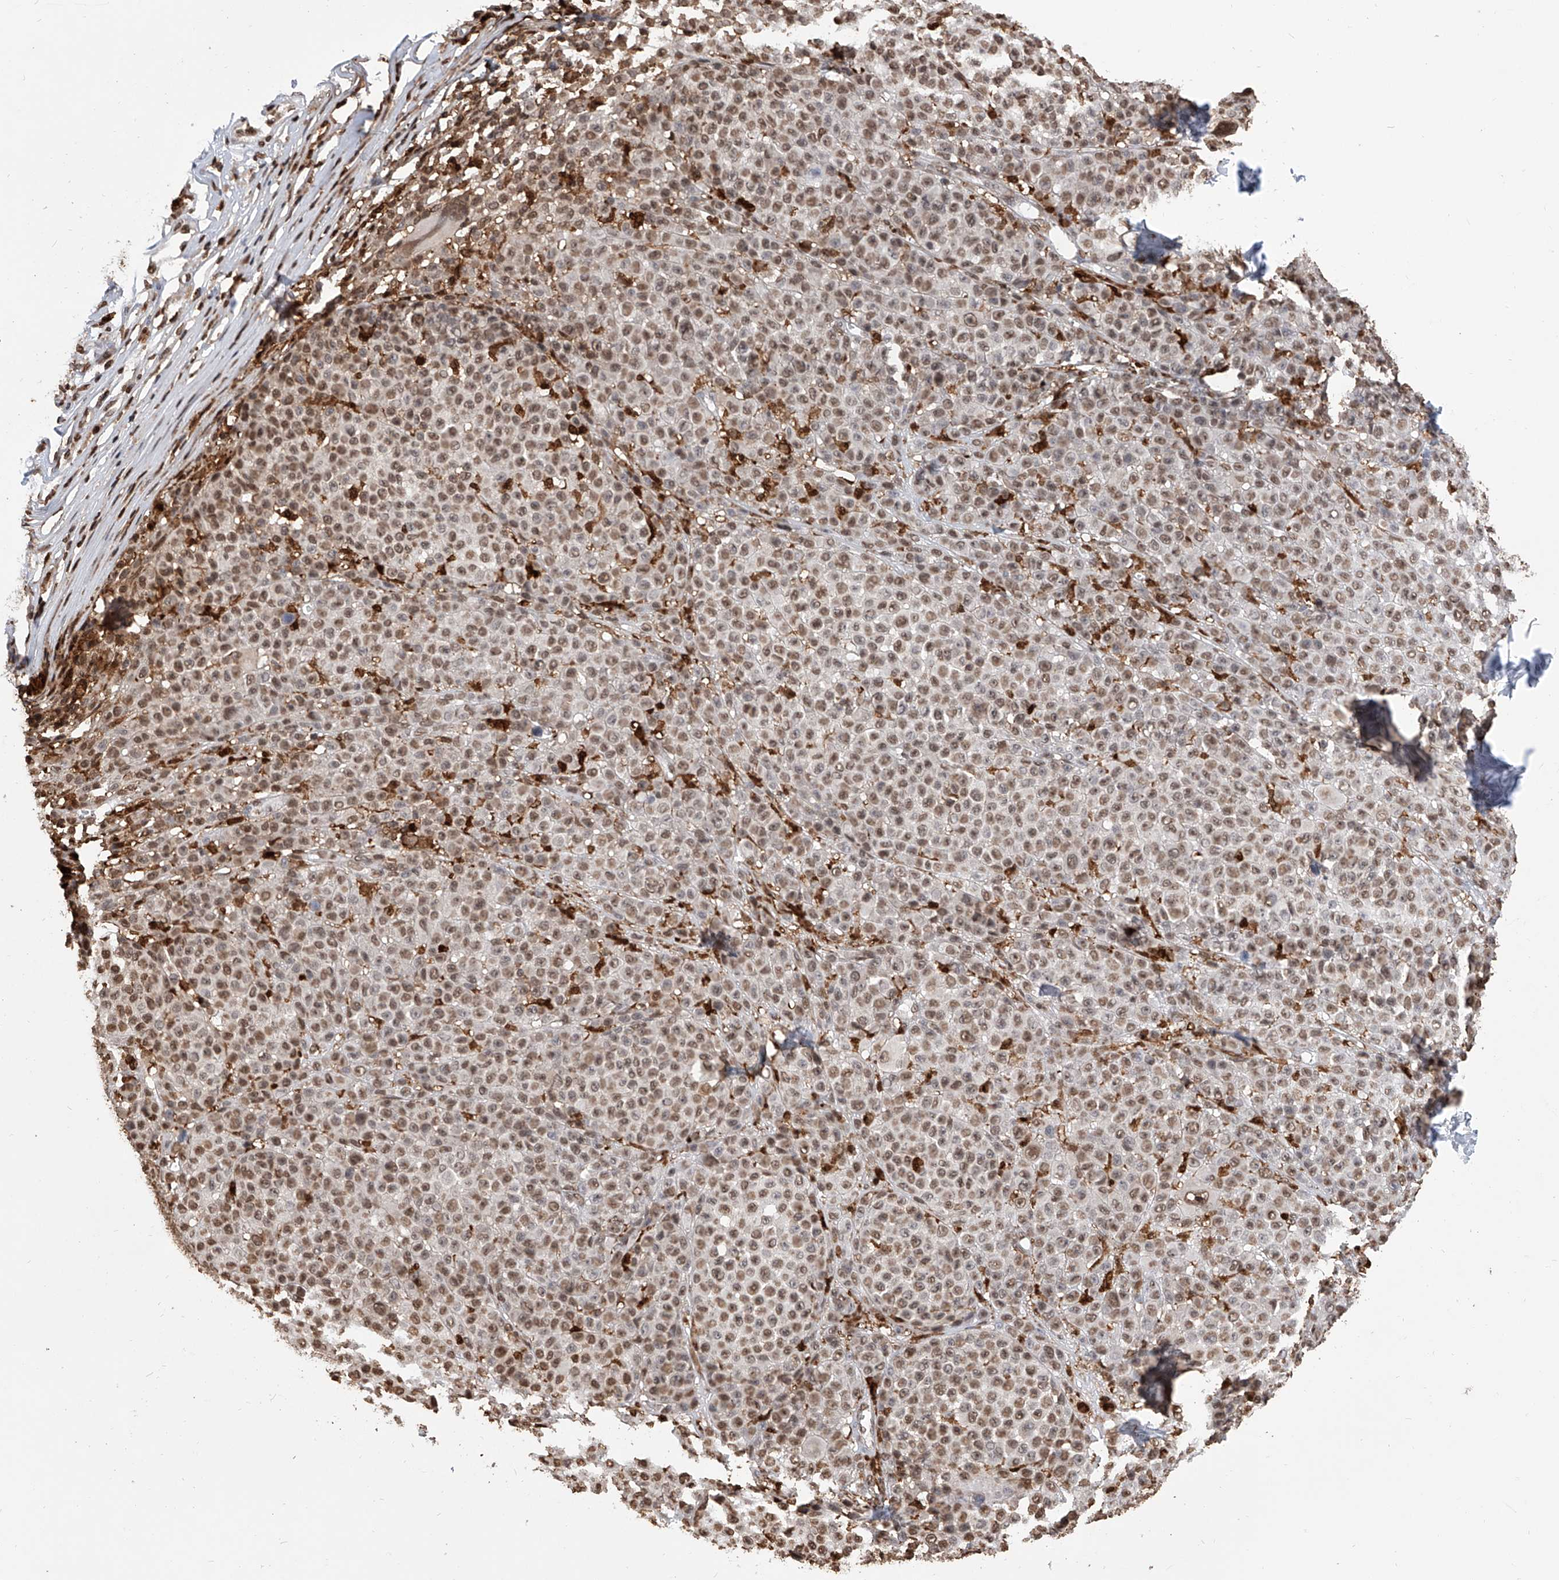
{"staining": {"intensity": "weak", "quantity": "25%-75%", "location": "nuclear"}, "tissue": "melanoma", "cell_type": "Tumor cells", "image_type": "cancer", "snomed": [{"axis": "morphology", "description": "Malignant melanoma, NOS"}, {"axis": "topography", "description": "Skin"}], "caption": "Human melanoma stained with a protein marker reveals weak staining in tumor cells.", "gene": "CFAP410", "patient": {"sex": "female", "age": 94}}